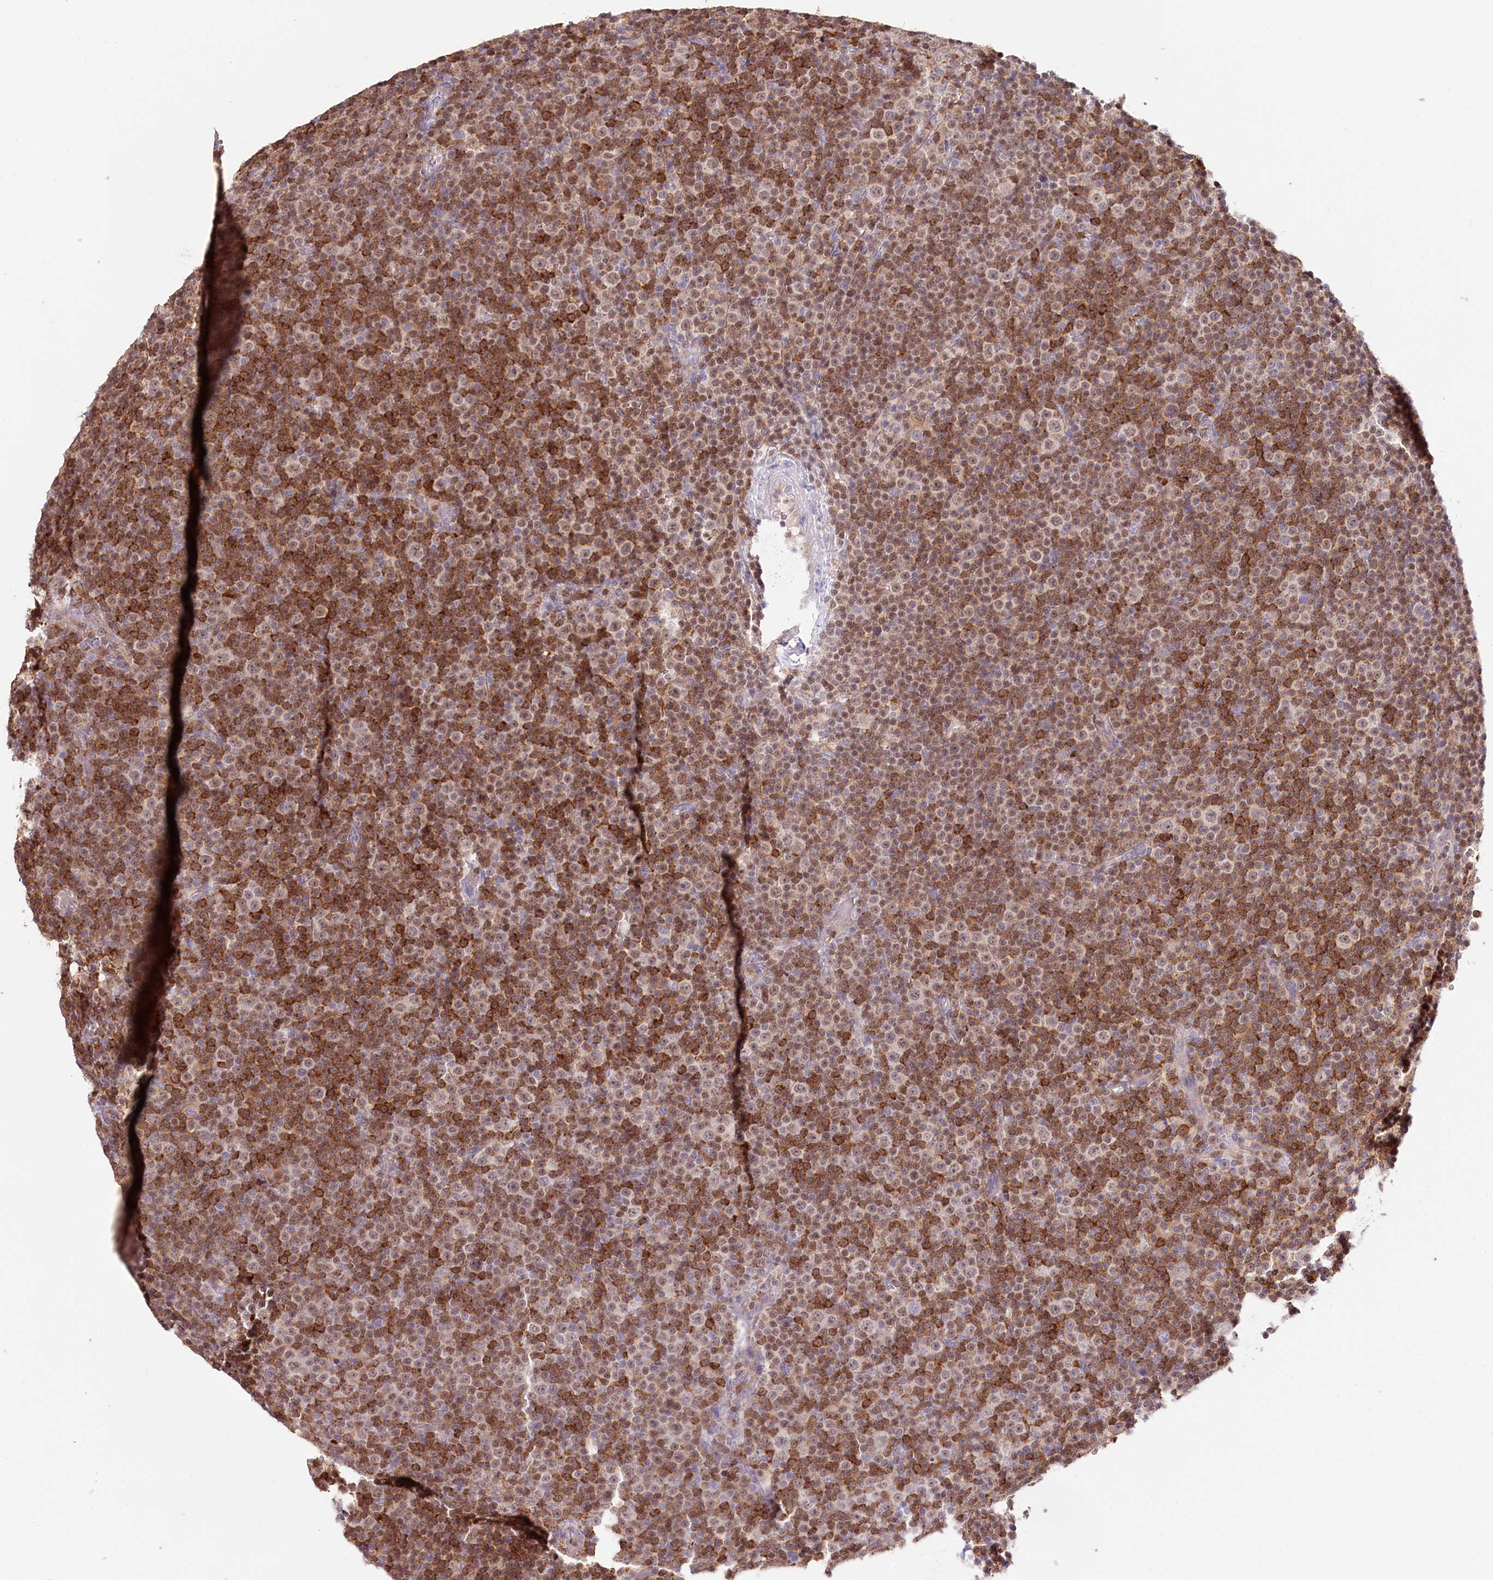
{"staining": {"intensity": "moderate", "quantity": ">75%", "location": "cytoplasmic/membranous,nuclear"}, "tissue": "lymphoma", "cell_type": "Tumor cells", "image_type": "cancer", "snomed": [{"axis": "morphology", "description": "Malignant lymphoma, non-Hodgkin's type, Low grade"}, {"axis": "topography", "description": "Lymph node"}], "caption": "A photomicrograph showing moderate cytoplasmic/membranous and nuclear positivity in approximately >75% of tumor cells in lymphoma, as visualized by brown immunohistochemical staining.", "gene": "DAPK1", "patient": {"sex": "female", "age": 67}}